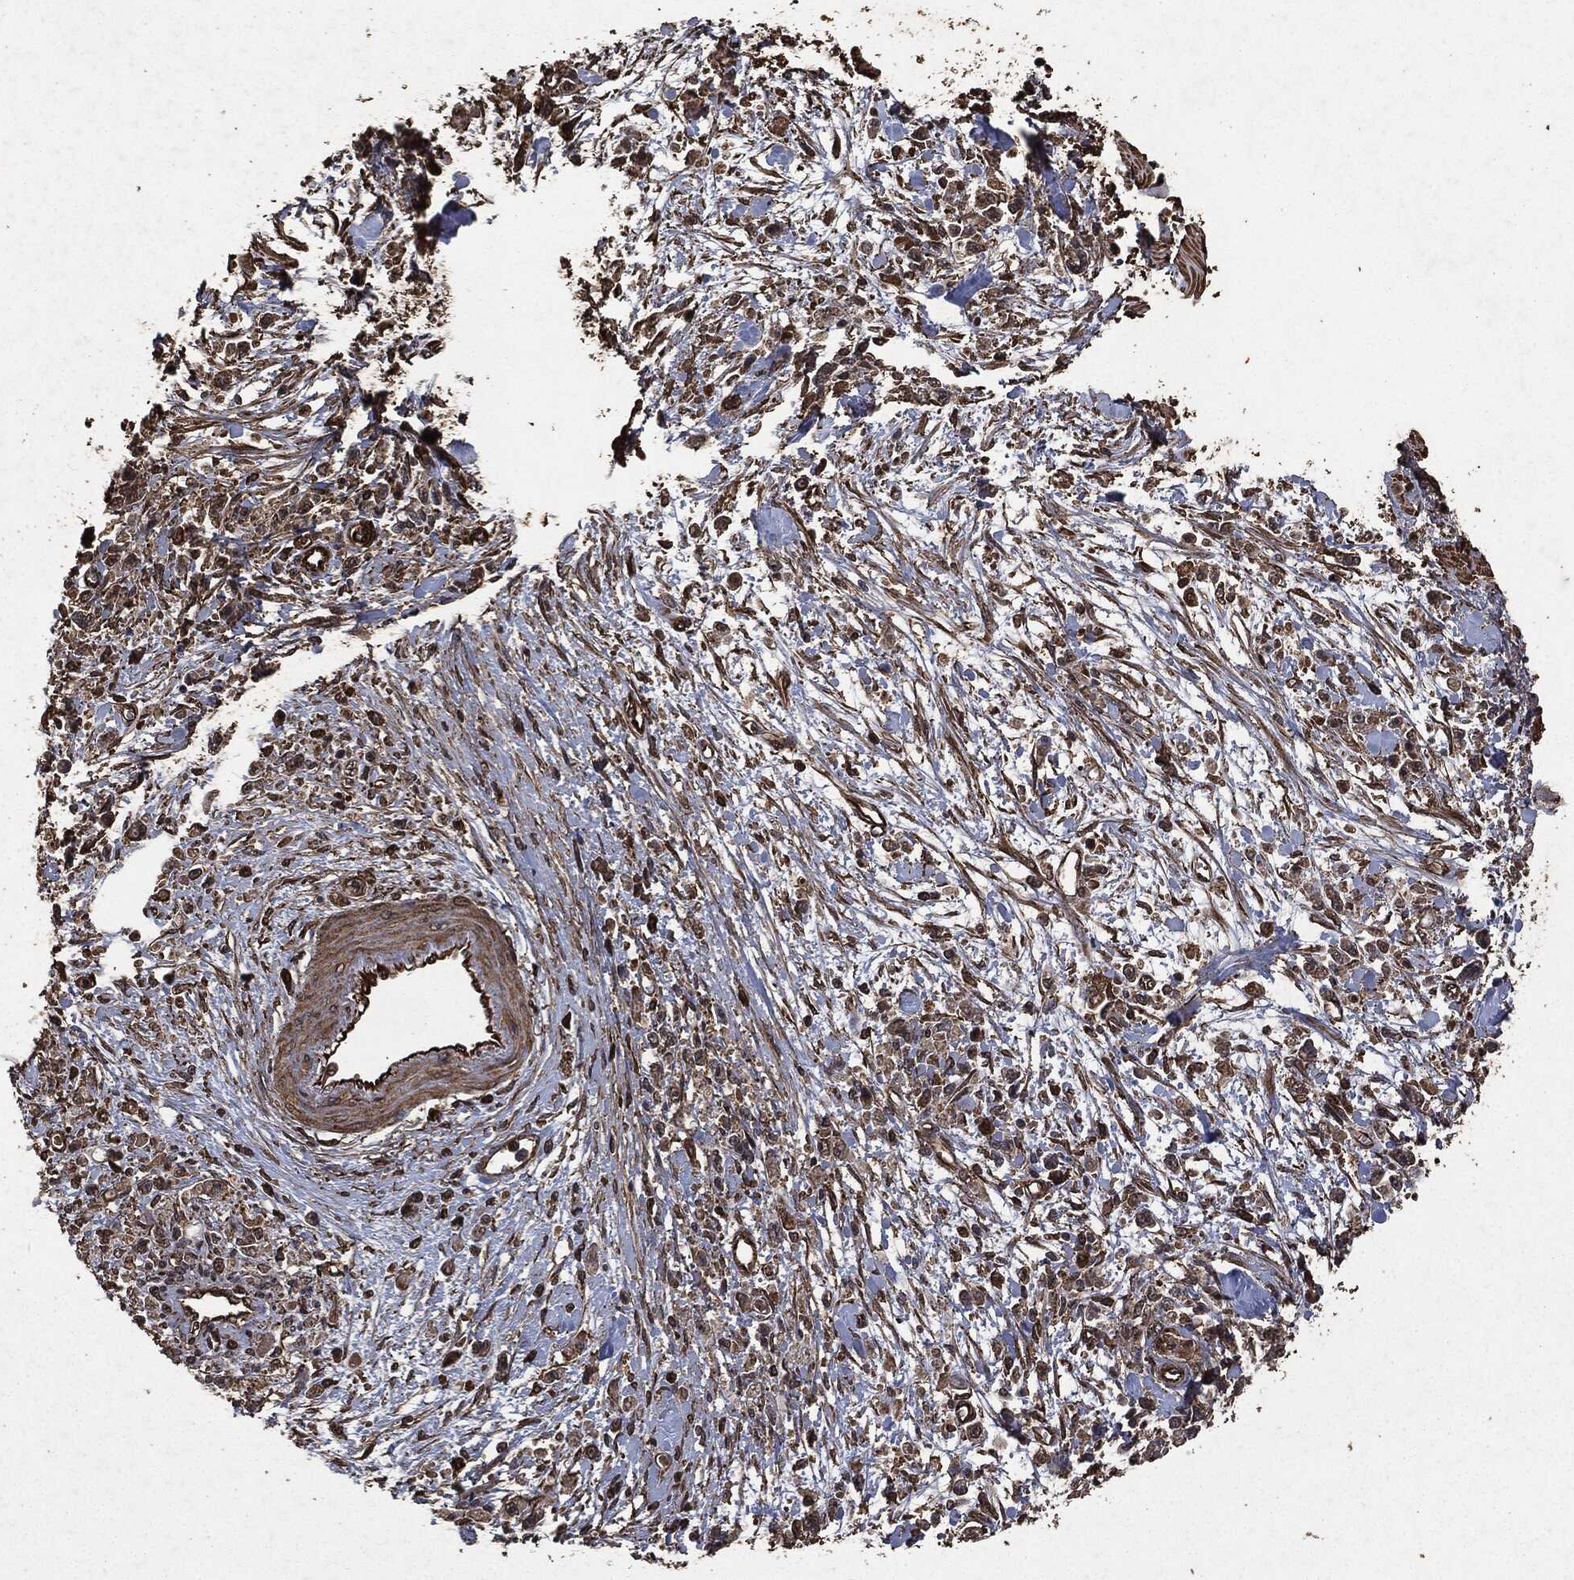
{"staining": {"intensity": "strong", "quantity": "25%-75%", "location": "cytoplasmic/membranous"}, "tissue": "stomach cancer", "cell_type": "Tumor cells", "image_type": "cancer", "snomed": [{"axis": "morphology", "description": "Adenocarcinoma, NOS"}, {"axis": "topography", "description": "Stomach"}], "caption": "DAB (3,3'-diaminobenzidine) immunohistochemical staining of stomach cancer displays strong cytoplasmic/membranous protein expression in approximately 25%-75% of tumor cells.", "gene": "HRAS", "patient": {"sex": "female", "age": 59}}